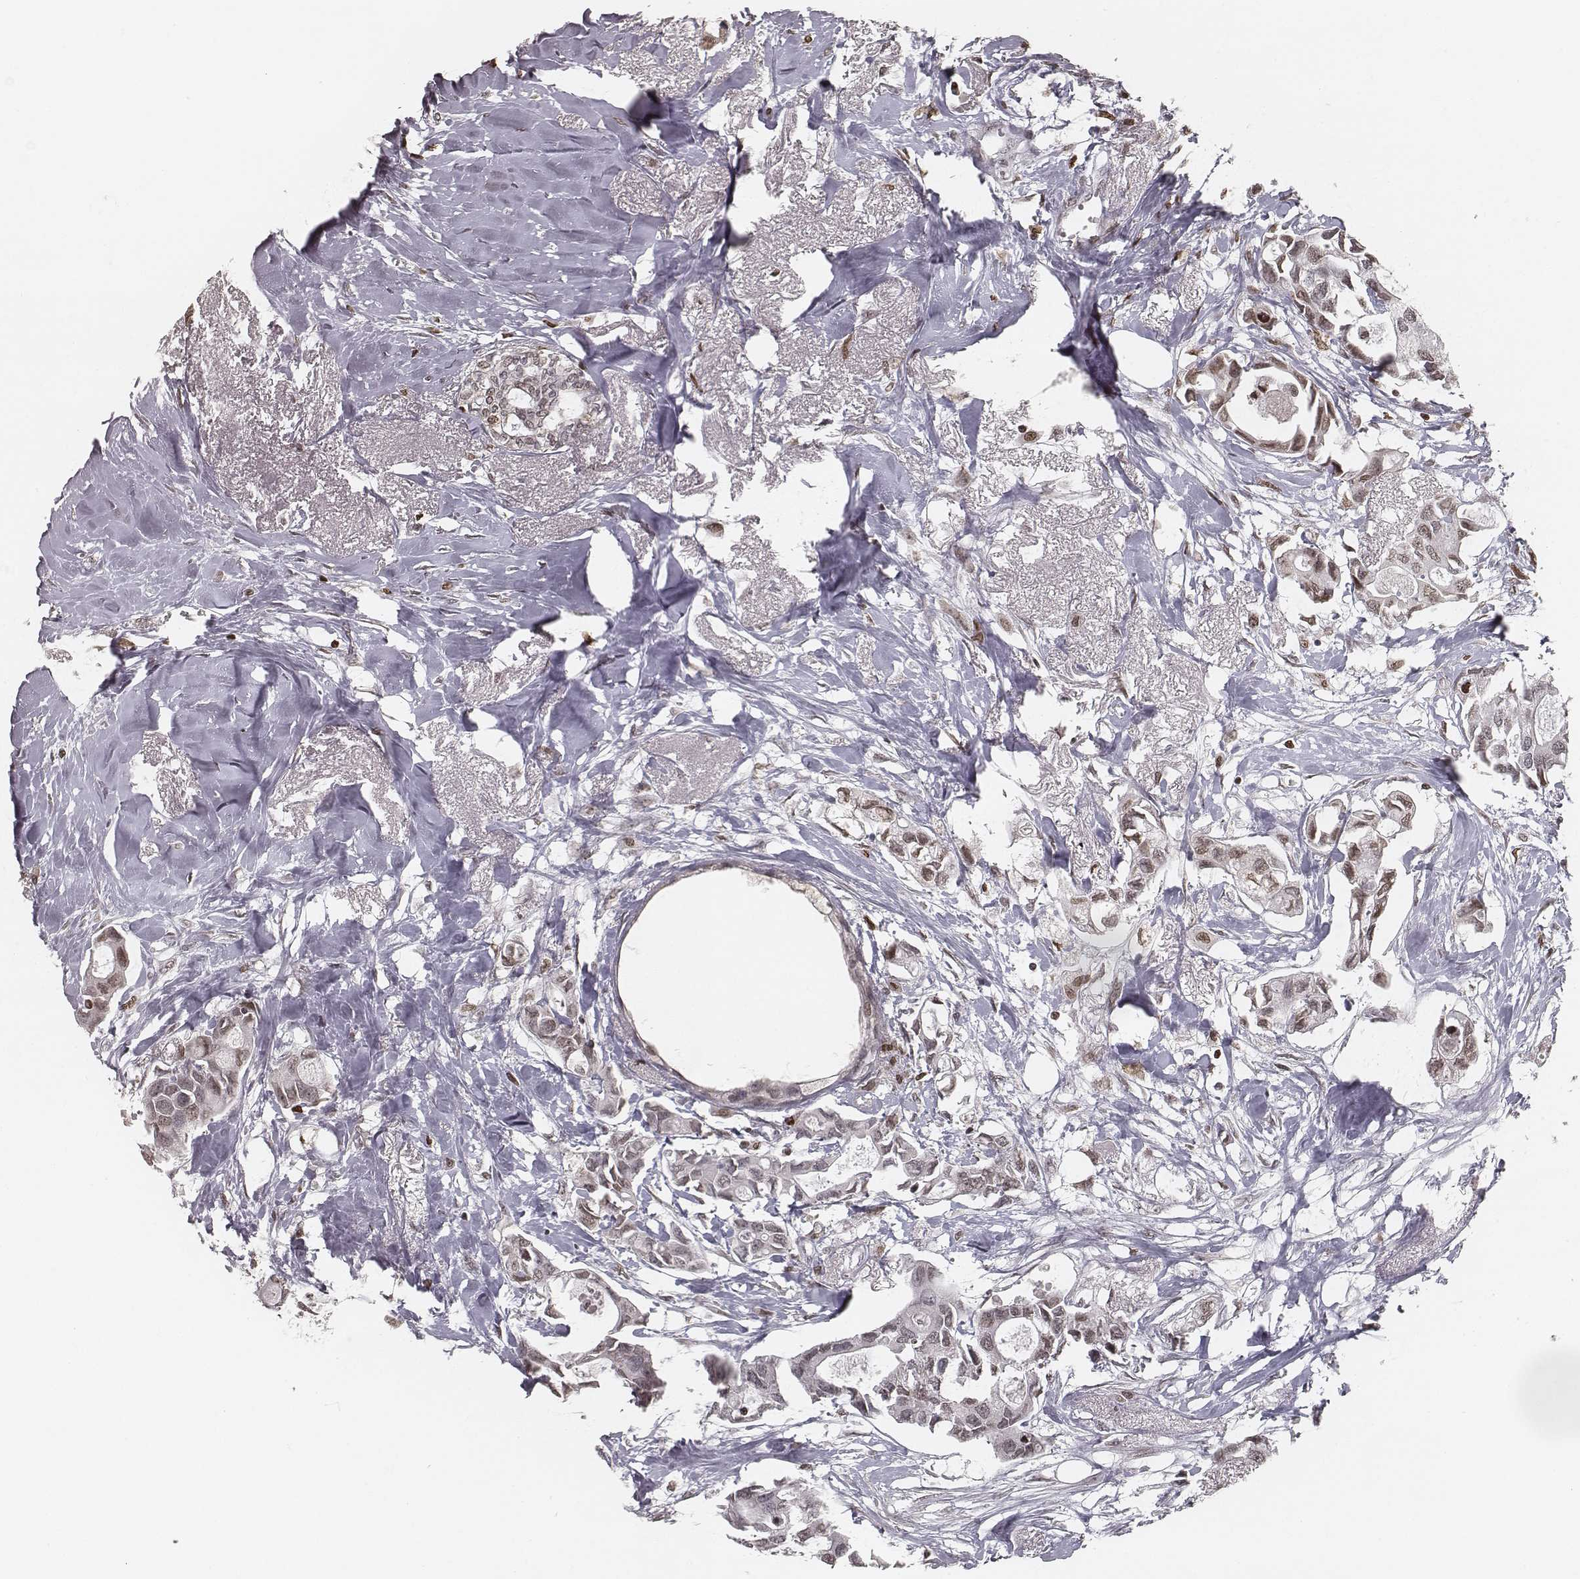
{"staining": {"intensity": "weak", "quantity": ">75%", "location": "nuclear"}, "tissue": "breast cancer", "cell_type": "Tumor cells", "image_type": "cancer", "snomed": [{"axis": "morphology", "description": "Duct carcinoma"}, {"axis": "topography", "description": "Breast"}], "caption": "DAB immunohistochemical staining of human invasive ductal carcinoma (breast) reveals weak nuclear protein staining in about >75% of tumor cells. The protein is stained brown, and the nuclei are stained in blue (DAB (3,3'-diaminobenzidine) IHC with brightfield microscopy, high magnification).", "gene": "HMGA2", "patient": {"sex": "female", "age": 83}}